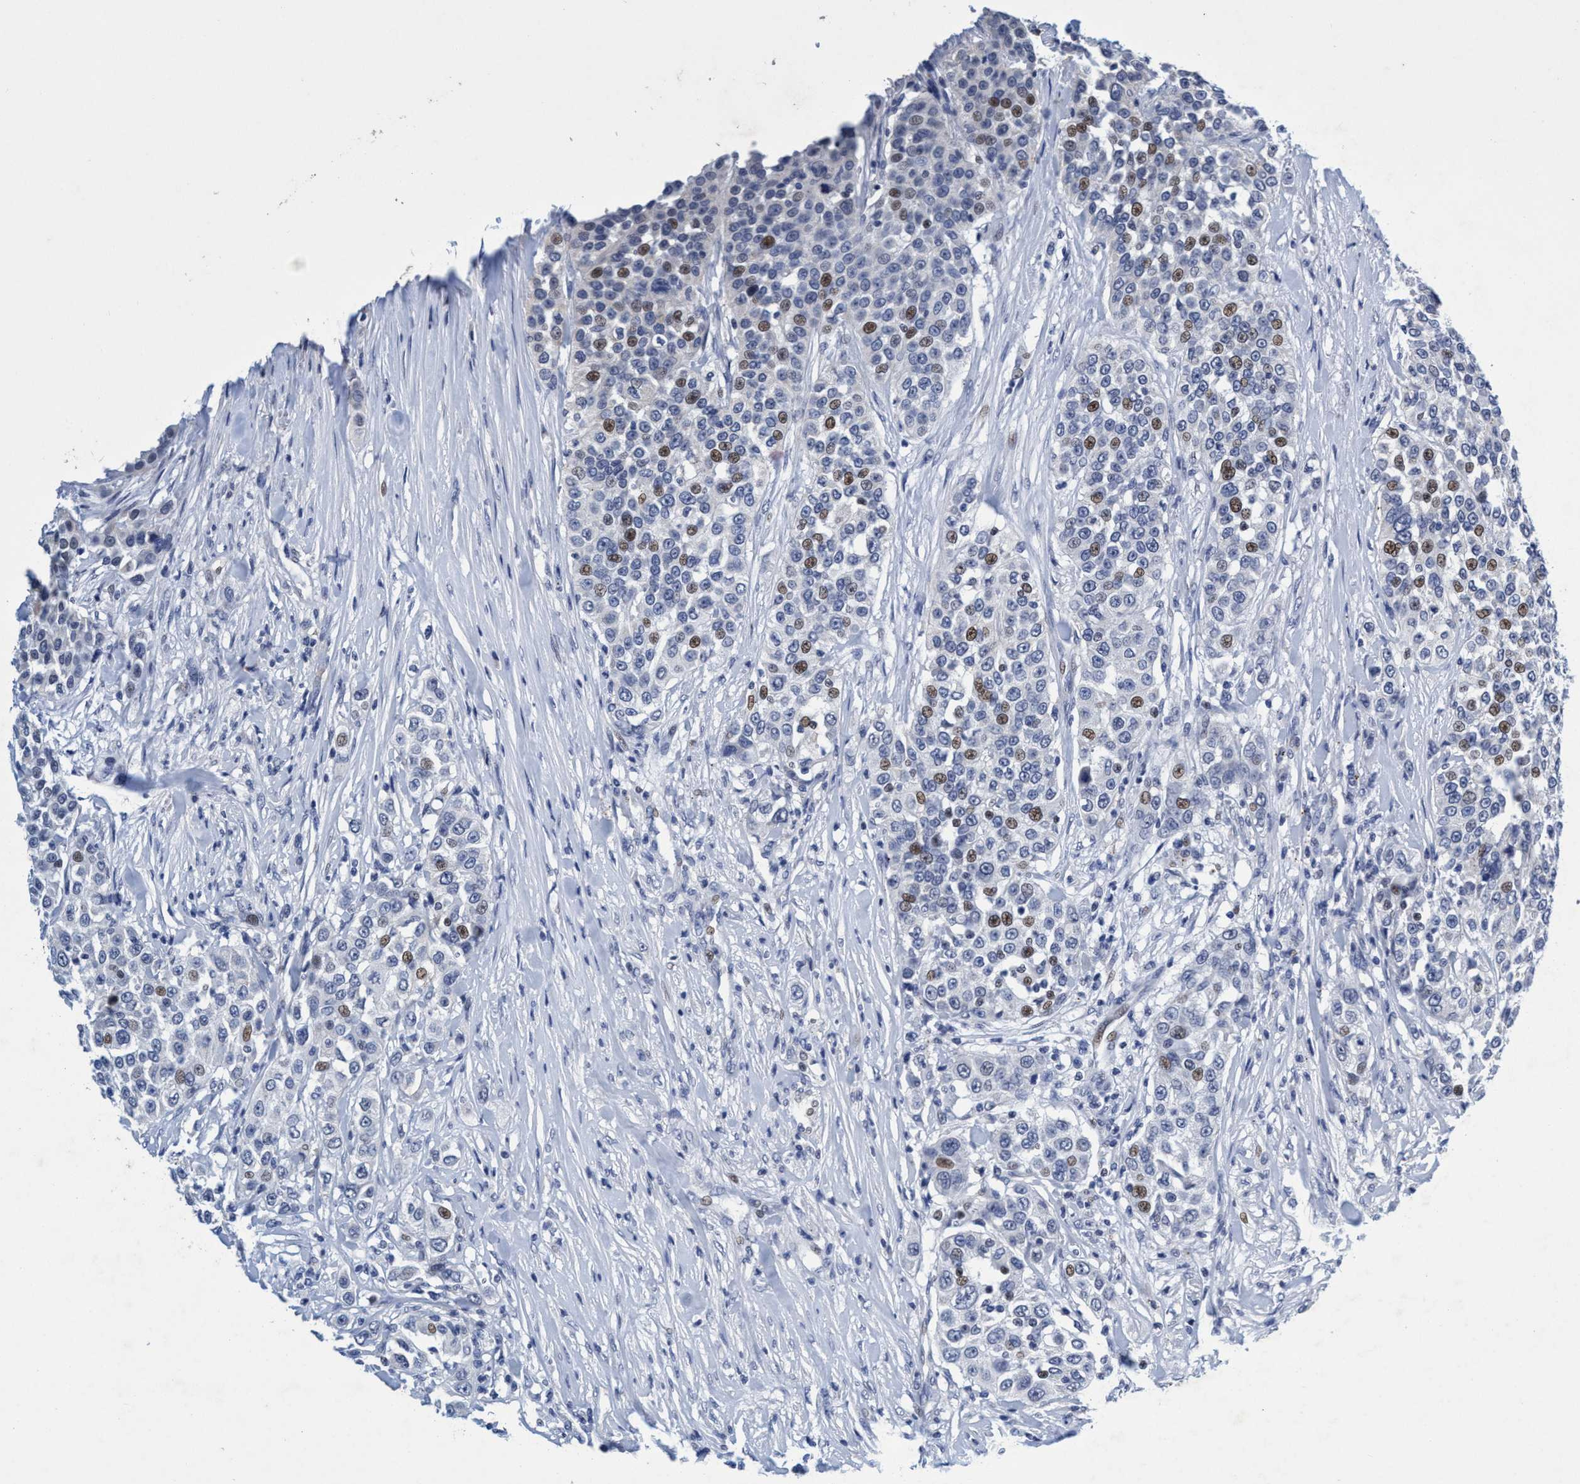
{"staining": {"intensity": "moderate", "quantity": "25%-75%", "location": "nuclear"}, "tissue": "urothelial cancer", "cell_type": "Tumor cells", "image_type": "cancer", "snomed": [{"axis": "morphology", "description": "Urothelial carcinoma, High grade"}, {"axis": "topography", "description": "Urinary bladder"}], "caption": "The micrograph displays staining of urothelial cancer, revealing moderate nuclear protein expression (brown color) within tumor cells. (Stains: DAB in brown, nuclei in blue, Microscopy: brightfield microscopy at high magnification).", "gene": "GRB14", "patient": {"sex": "female", "age": 80}}